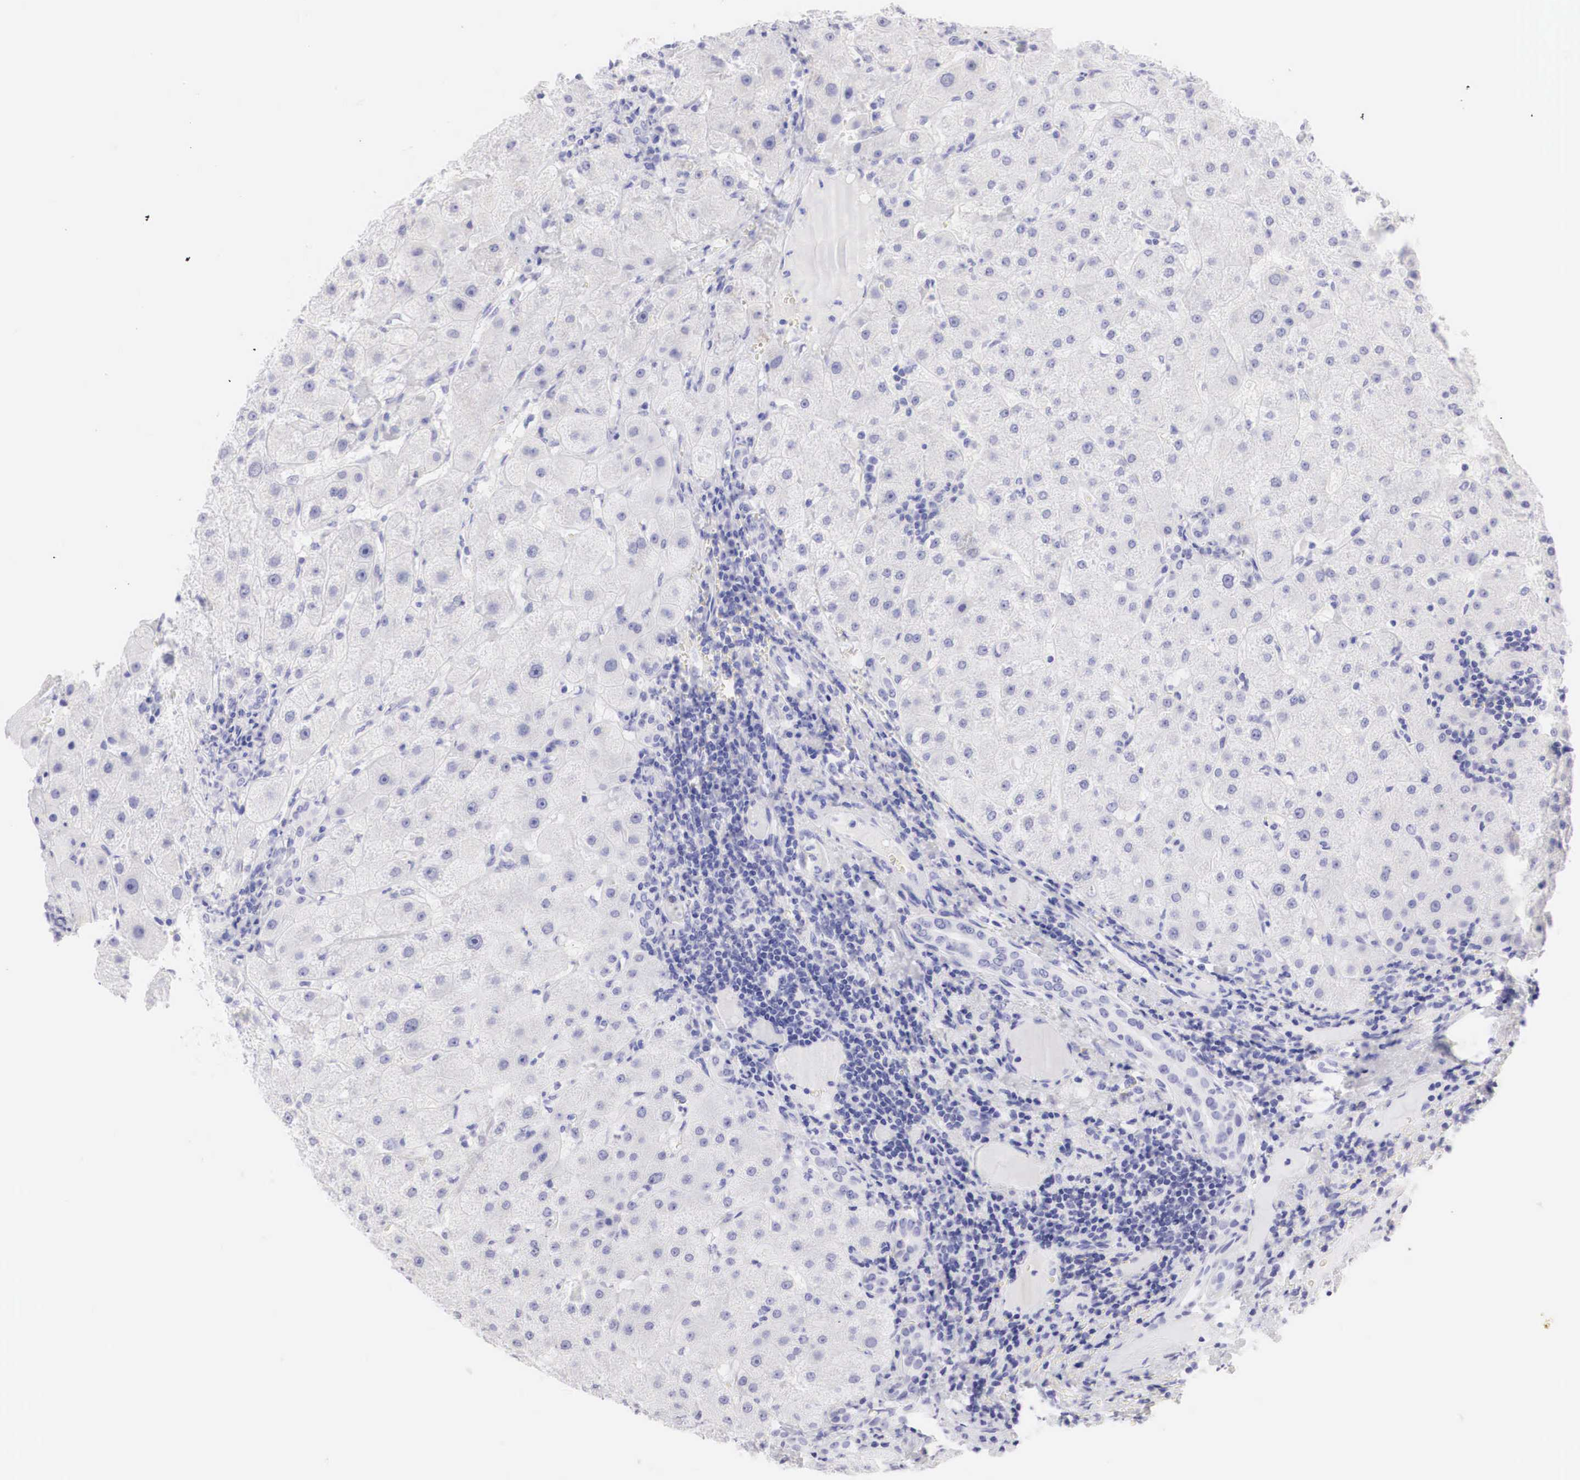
{"staining": {"intensity": "negative", "quantity": "none", "location": "none"}, "tissue": "liver", "cell_type": "Cholangiocytes", "image_type": "normal", "snomed": [{"axis": "morphology", "description": "Normal tissue, NOS"}, {"axis": "topography", "description": "Liver"}], "caption": "A high-resolution histopathology image shows immunohistochemistry (IHC) staining of benign liver, which displays no significant positivity in cholangiocytes.", "gene": "TYR", "patient": {"sex": "female", "age": 79}}